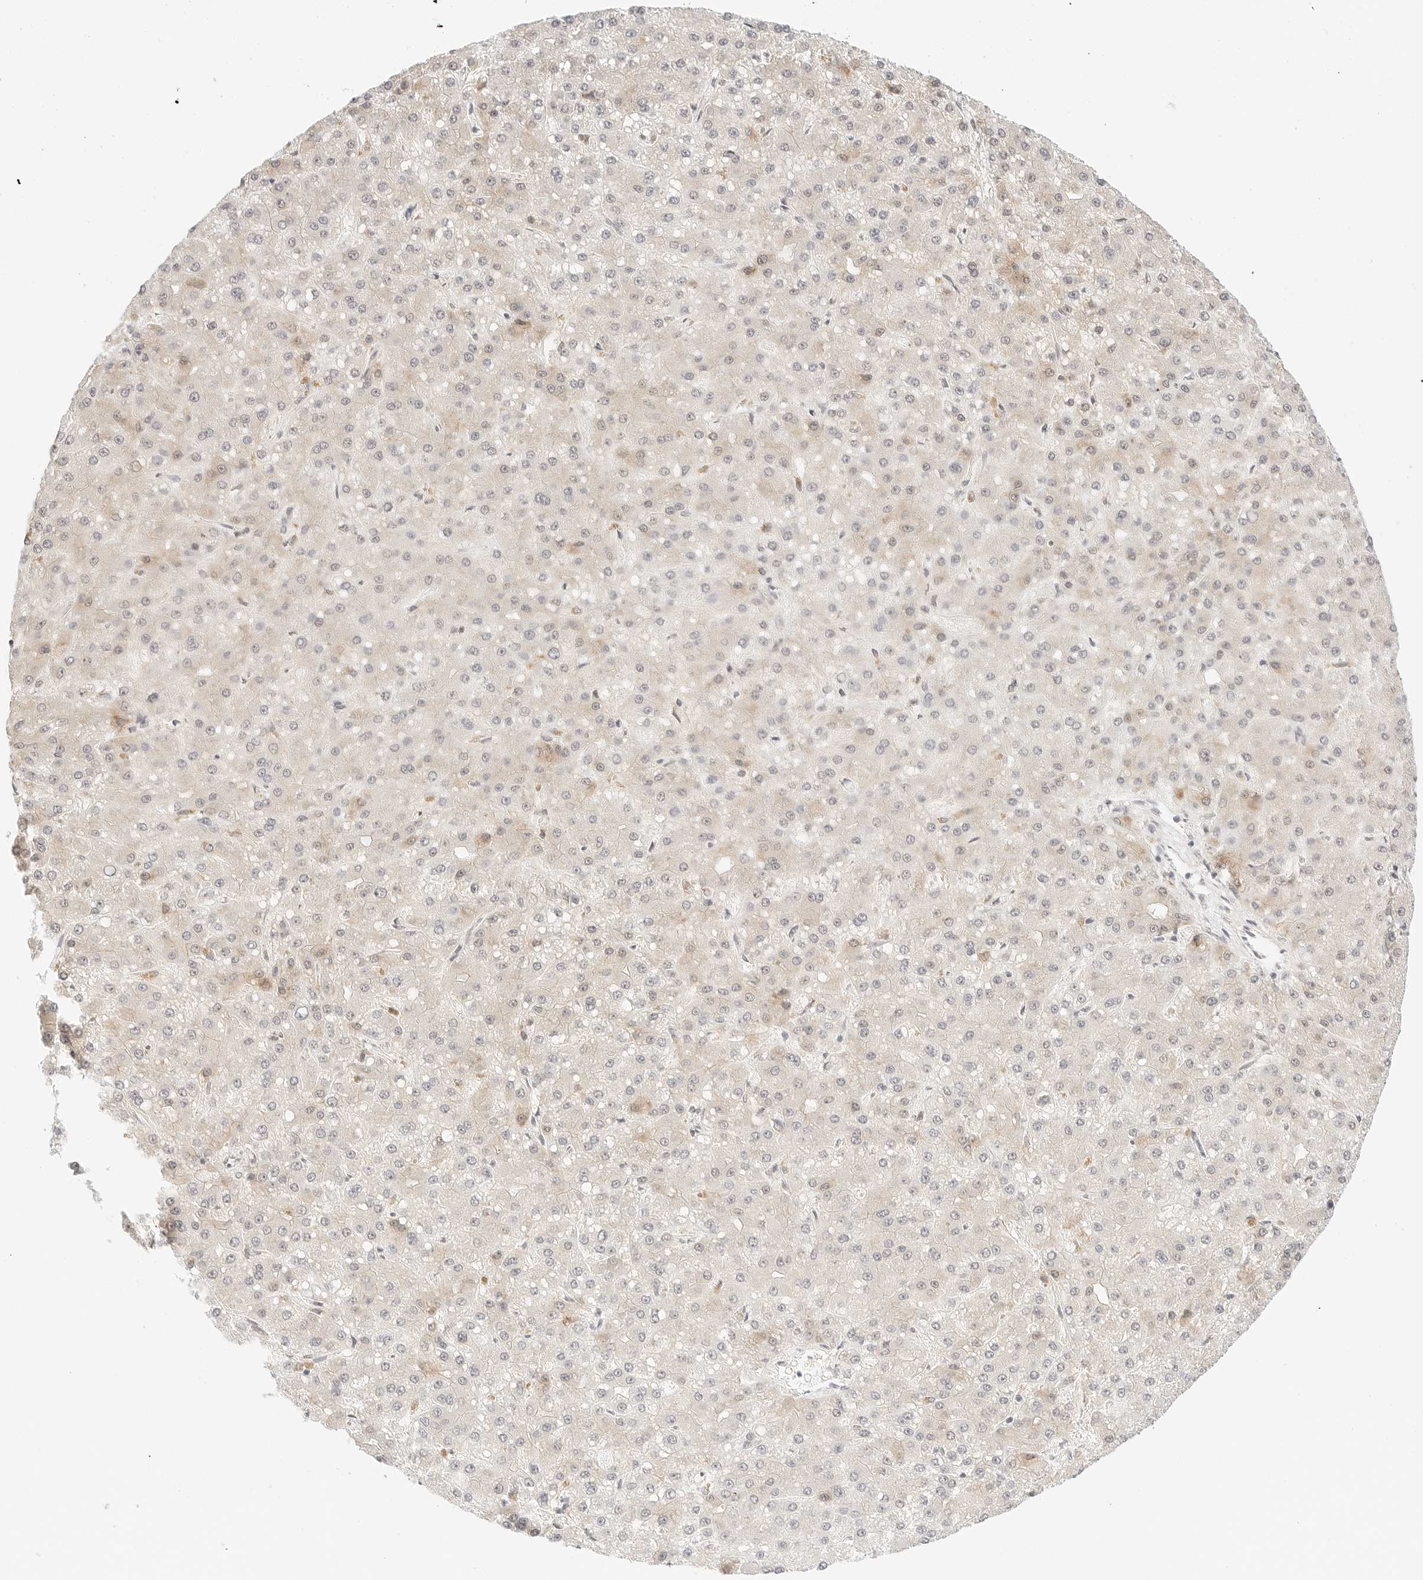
{"staining": {"intensity": "weak", "quantity": "25%-75%", "location": "cytoplasmic/membranous"}, "tissue": "liver cancer", "cell_type": "Tumor cells", "image_type": "cancer", "snomed": [{"axis": "morphology", "description": "Carcinoma, Hepatocellular, NOS"}, {"axis": "topography", "description": "Liver"}], "caption": "Liver cancer (hepatocellular carcinoma) stained with a brown dye reveals weak cytoplasmic/membranous positive expression in approximately 25%-75% of tumor cells.", "gene": "XKR4", "patient": {"sex": "male", "age": 67}}